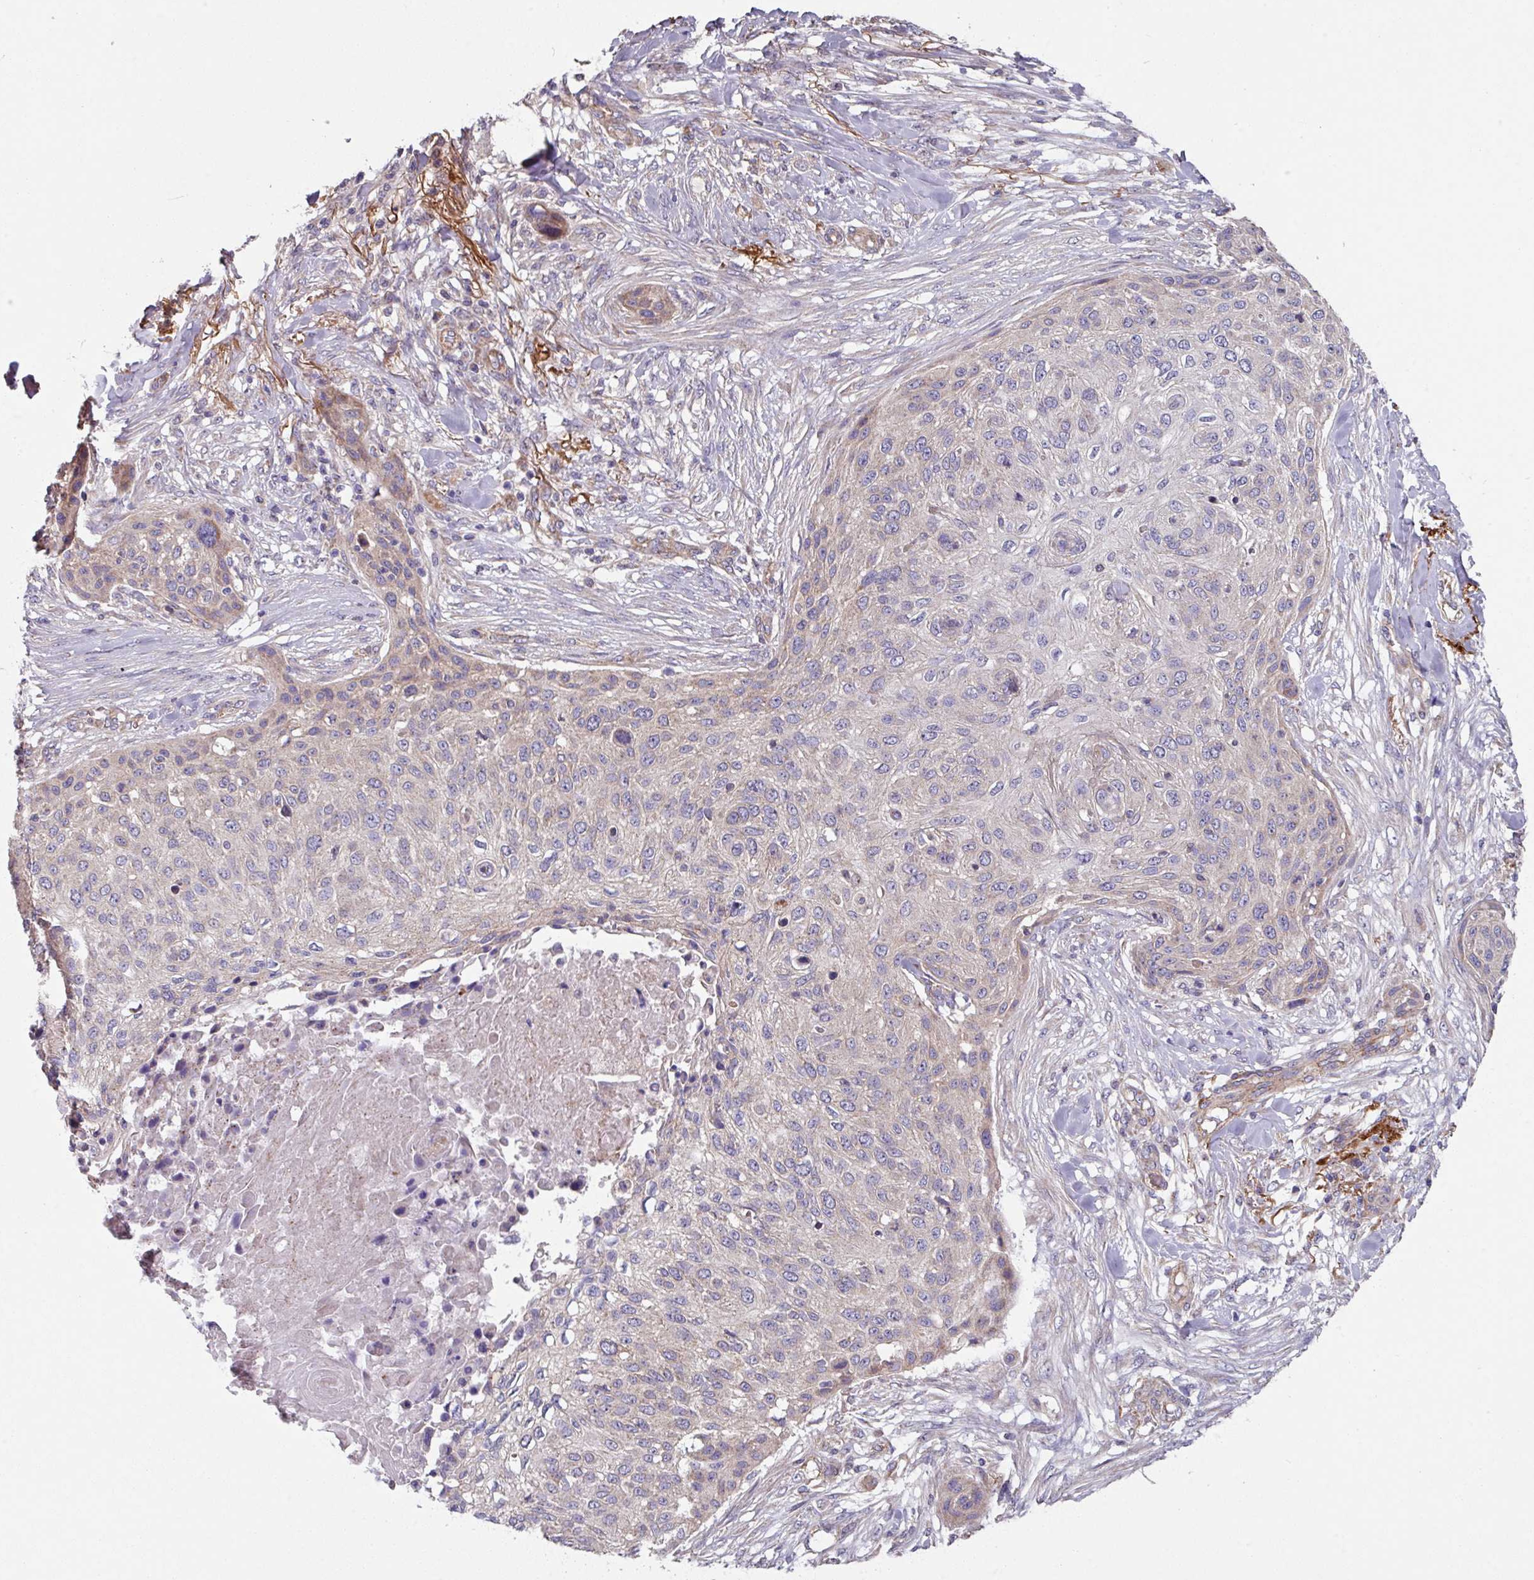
{"staining": {"intensity": "weak", "quantity": "<25%", "location": "cytoplasmic/membranous"}, "tissue": "skin cancer", "cell_type": "Tumor cells", "image_type": "cancer", "snomed": [{"axis": "morphology", "description": "Squamous cell carcinoma, NOS"}, {"axis": "topography", "description": "Skin"}], "caption": "Image shows no protein staining in tumor cells of skin cancer (squamous cell carcinoma) tissue.", "gene": "DCAF12L2", "patient": {"sex": "female", "age": 87}}